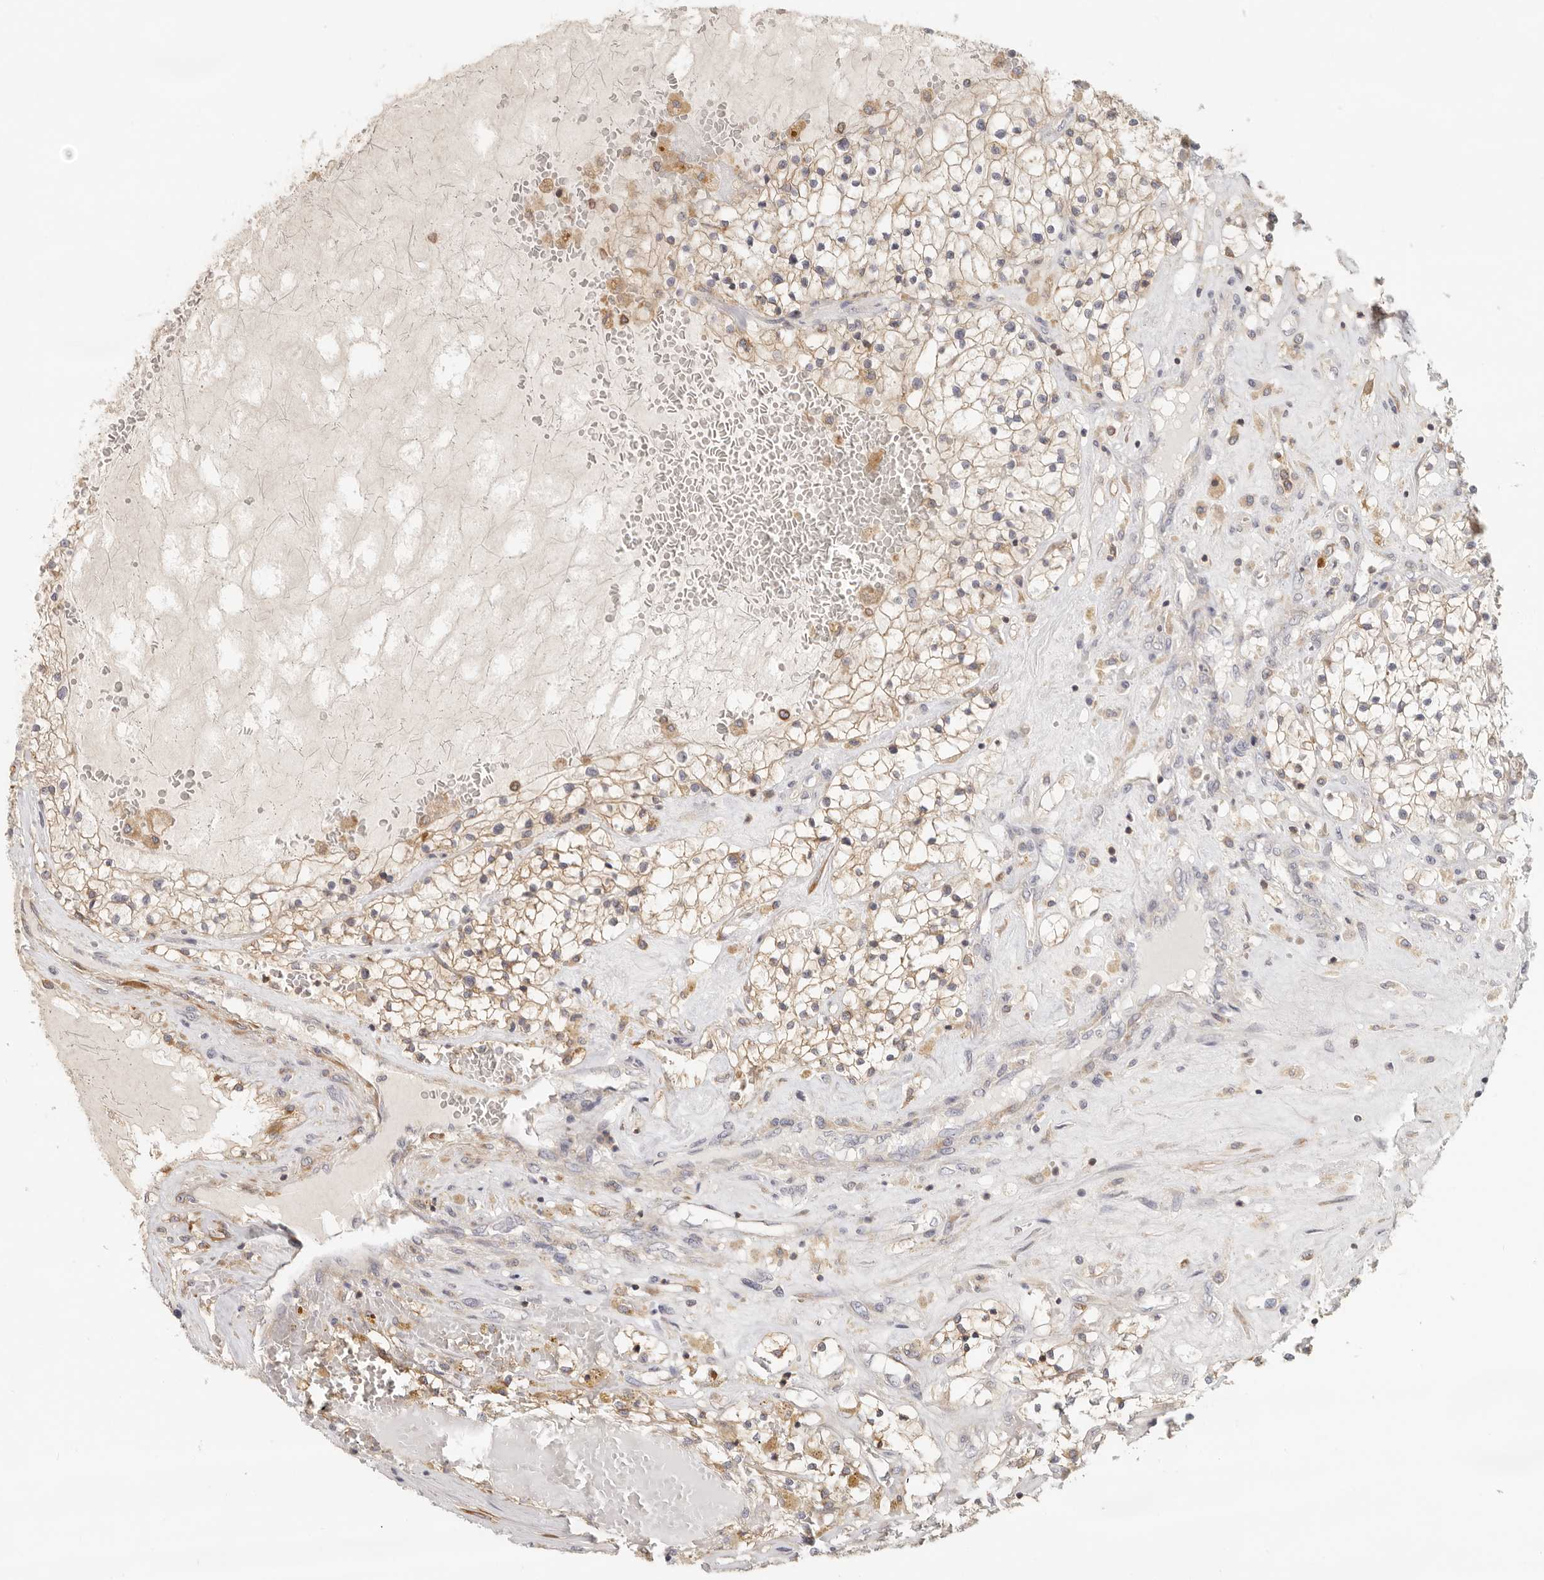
{"staining": {"intensity": "moderate", "quantity": ">75%", "location": "cytoplasmic/membranous"}, "tissue": "renal cancer", "cell_type": "Tumor cells", "image_type": "cancer", "snomed": [{"axis": "morphology", "description": "Normal tissue, NOS"}, {"axis": "morphology", "description": "Adenocarcinoma, NOS"}, {"axis": "topography", "description": "Kidney"}], "caption": "Human renal cancer stained with a brown dye exhibits moderate cytoplasmic/membranous positive staining in approximately >75% of tumor cells.", "gene": "ANXA9", "patient": {"sex": "male", "age": 68}}